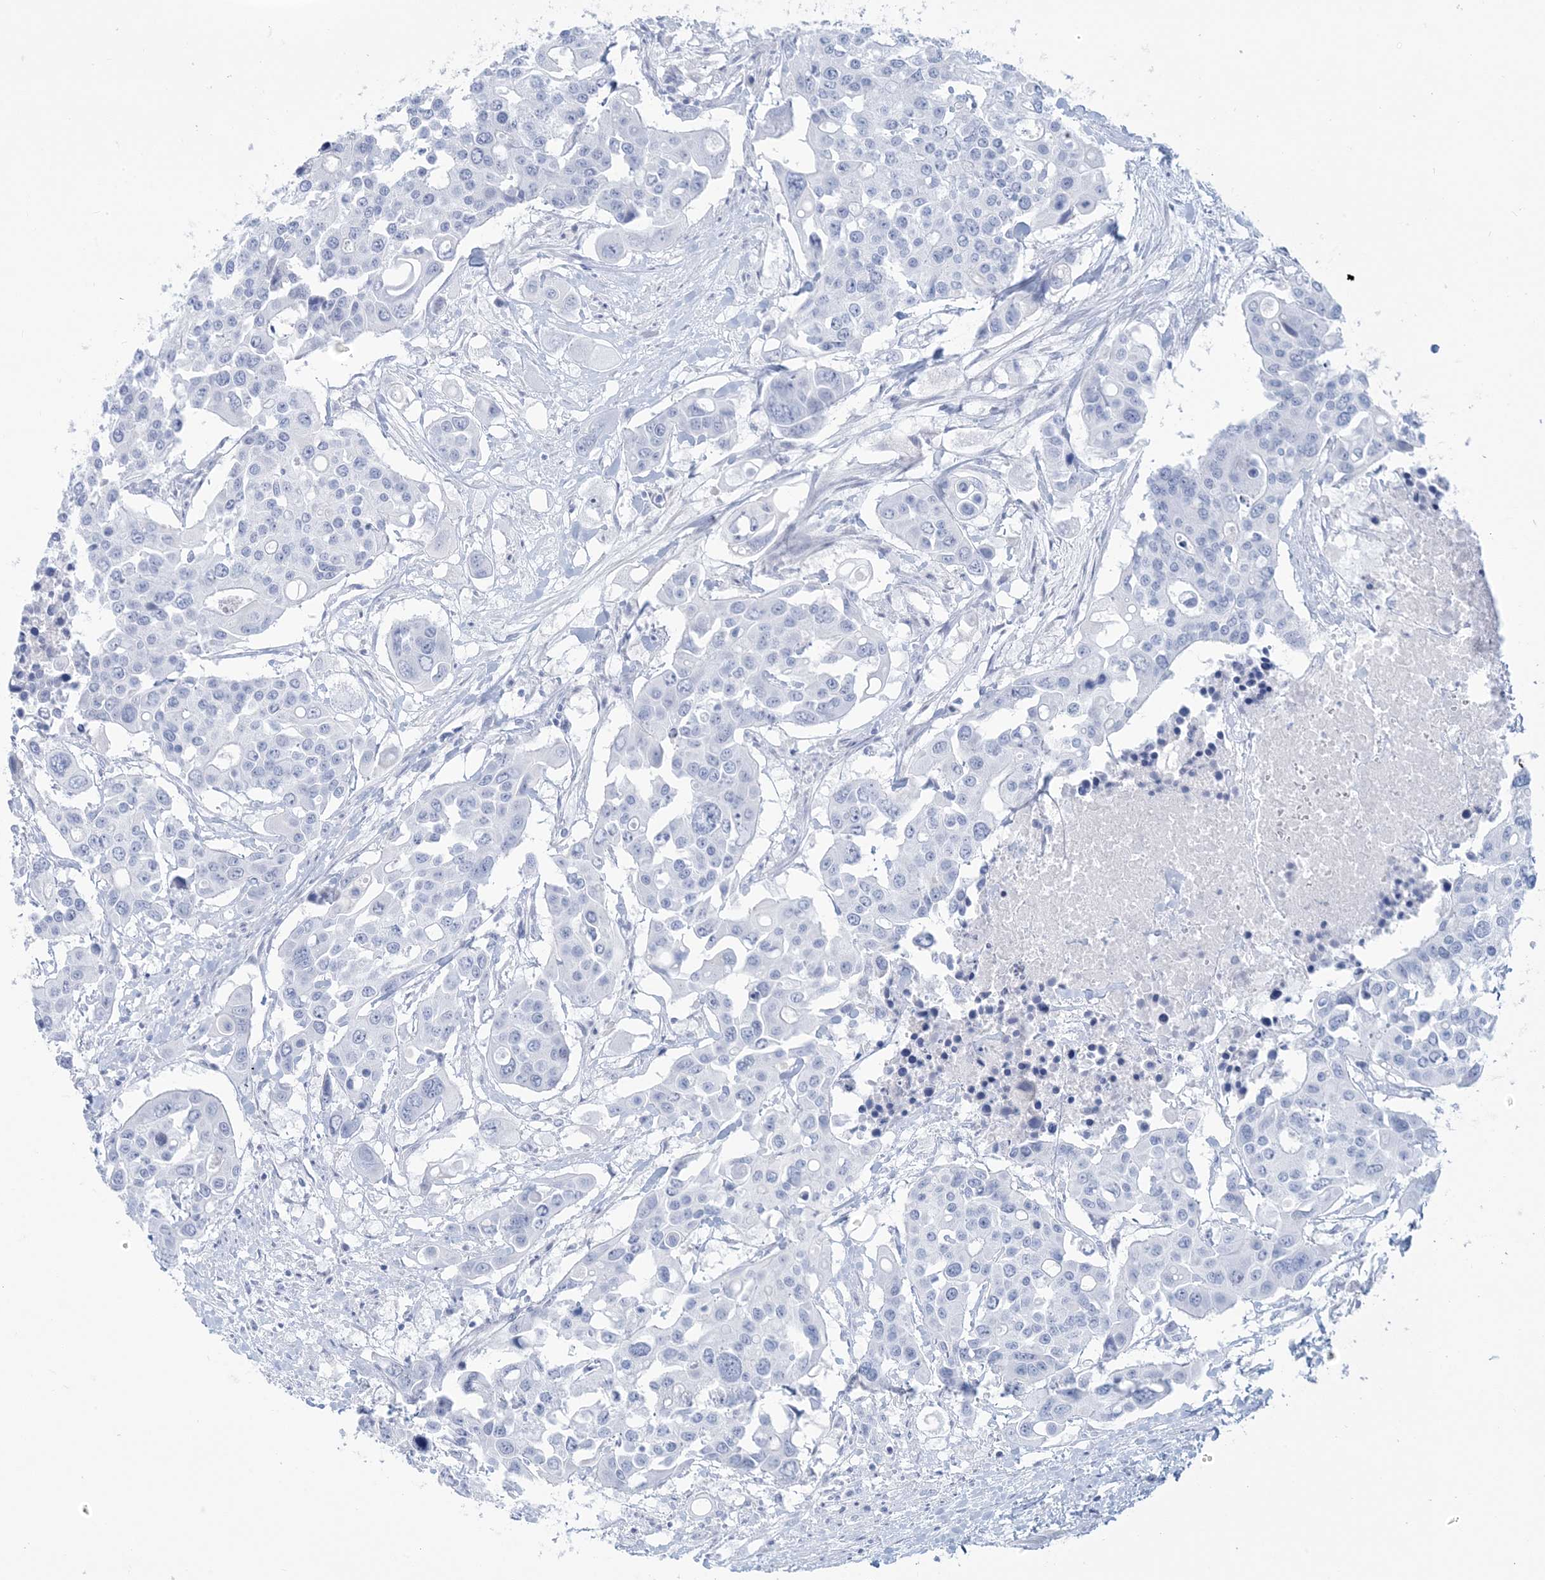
{"staining": {"intensity": "negative", "quantity": "none", "location": "none"}, "tissue": "colorectal cancer", "cell_type": "Tumor cells", "image_type": "cancer", "snomed": [{"axis": "morphology", "description": "Adenocarcinoma, NOS"}, {"axis": "topography", "description": "Colon"}], "caption": "Tumor cells show no significant protein positivity in adenocarcinoma (colorectal).", "gene": "AGXT", "patient": {"sex": "male", "age": 77}}